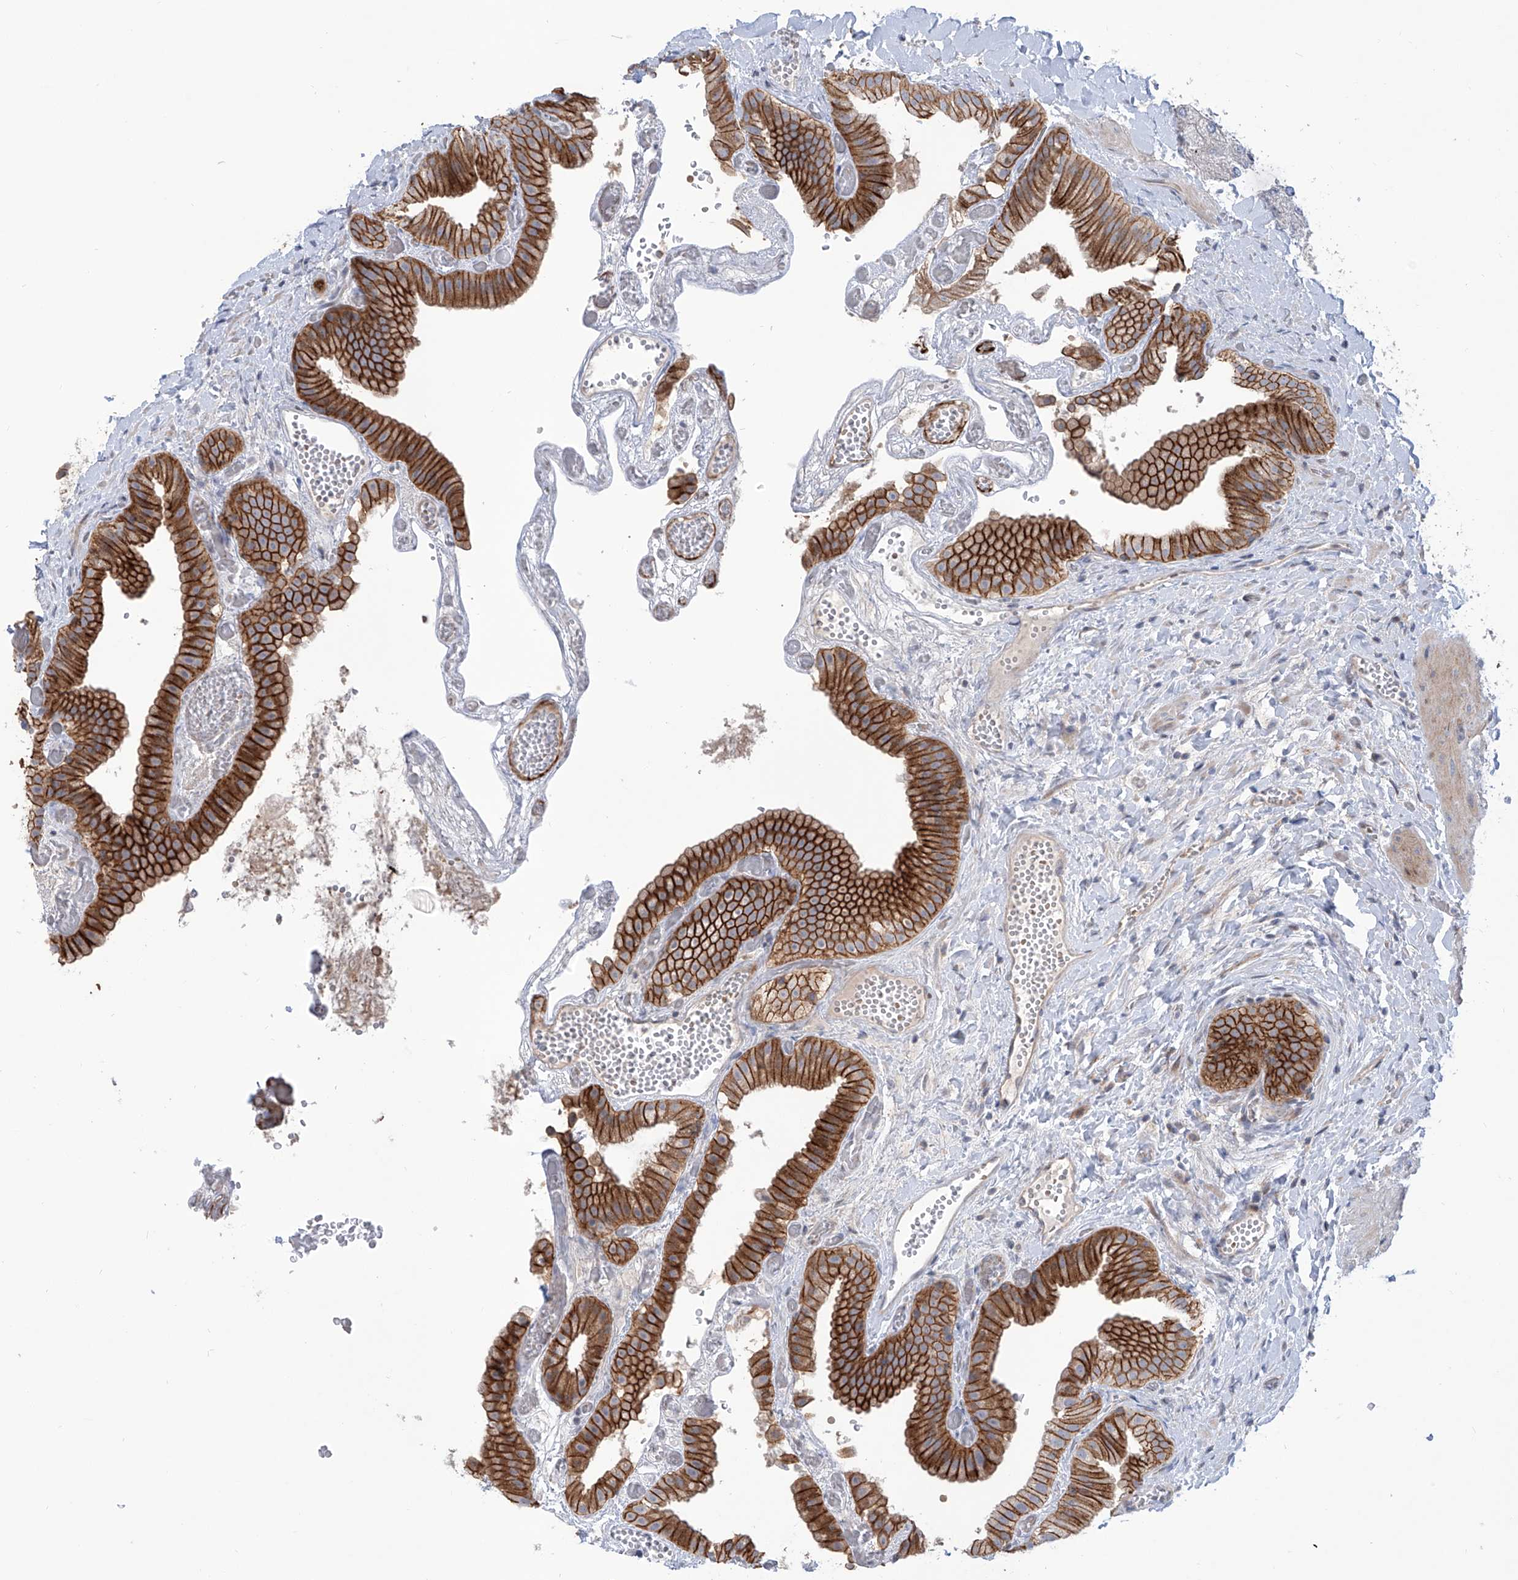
{"staining": {"intensity": "strong", "quantity": ">75%", "location": "cytoplasmic/membranous"}, "tissue": "gallbladder", "cell_type": "Glandular cells", "image_type": "normal", "snomed": [{"axis": "morphology", "description": "Normal tissue, NOS"}, {"axis": "topography", "description": "Gallbladder"}], "caption": "Unremarkable gallbladder was stained to show a protein in brown. There is high levels of strong cytoplasmic/membranous staining in approximately >75% of glandular cells. The staining was performed using DAB to visualize the protein expression in brown, while the nuclei were stained in blue with hematoxylin (Magnification: 20x).", "gene": "LRRC1", "patient": {"sex": "female", "age": 64}}